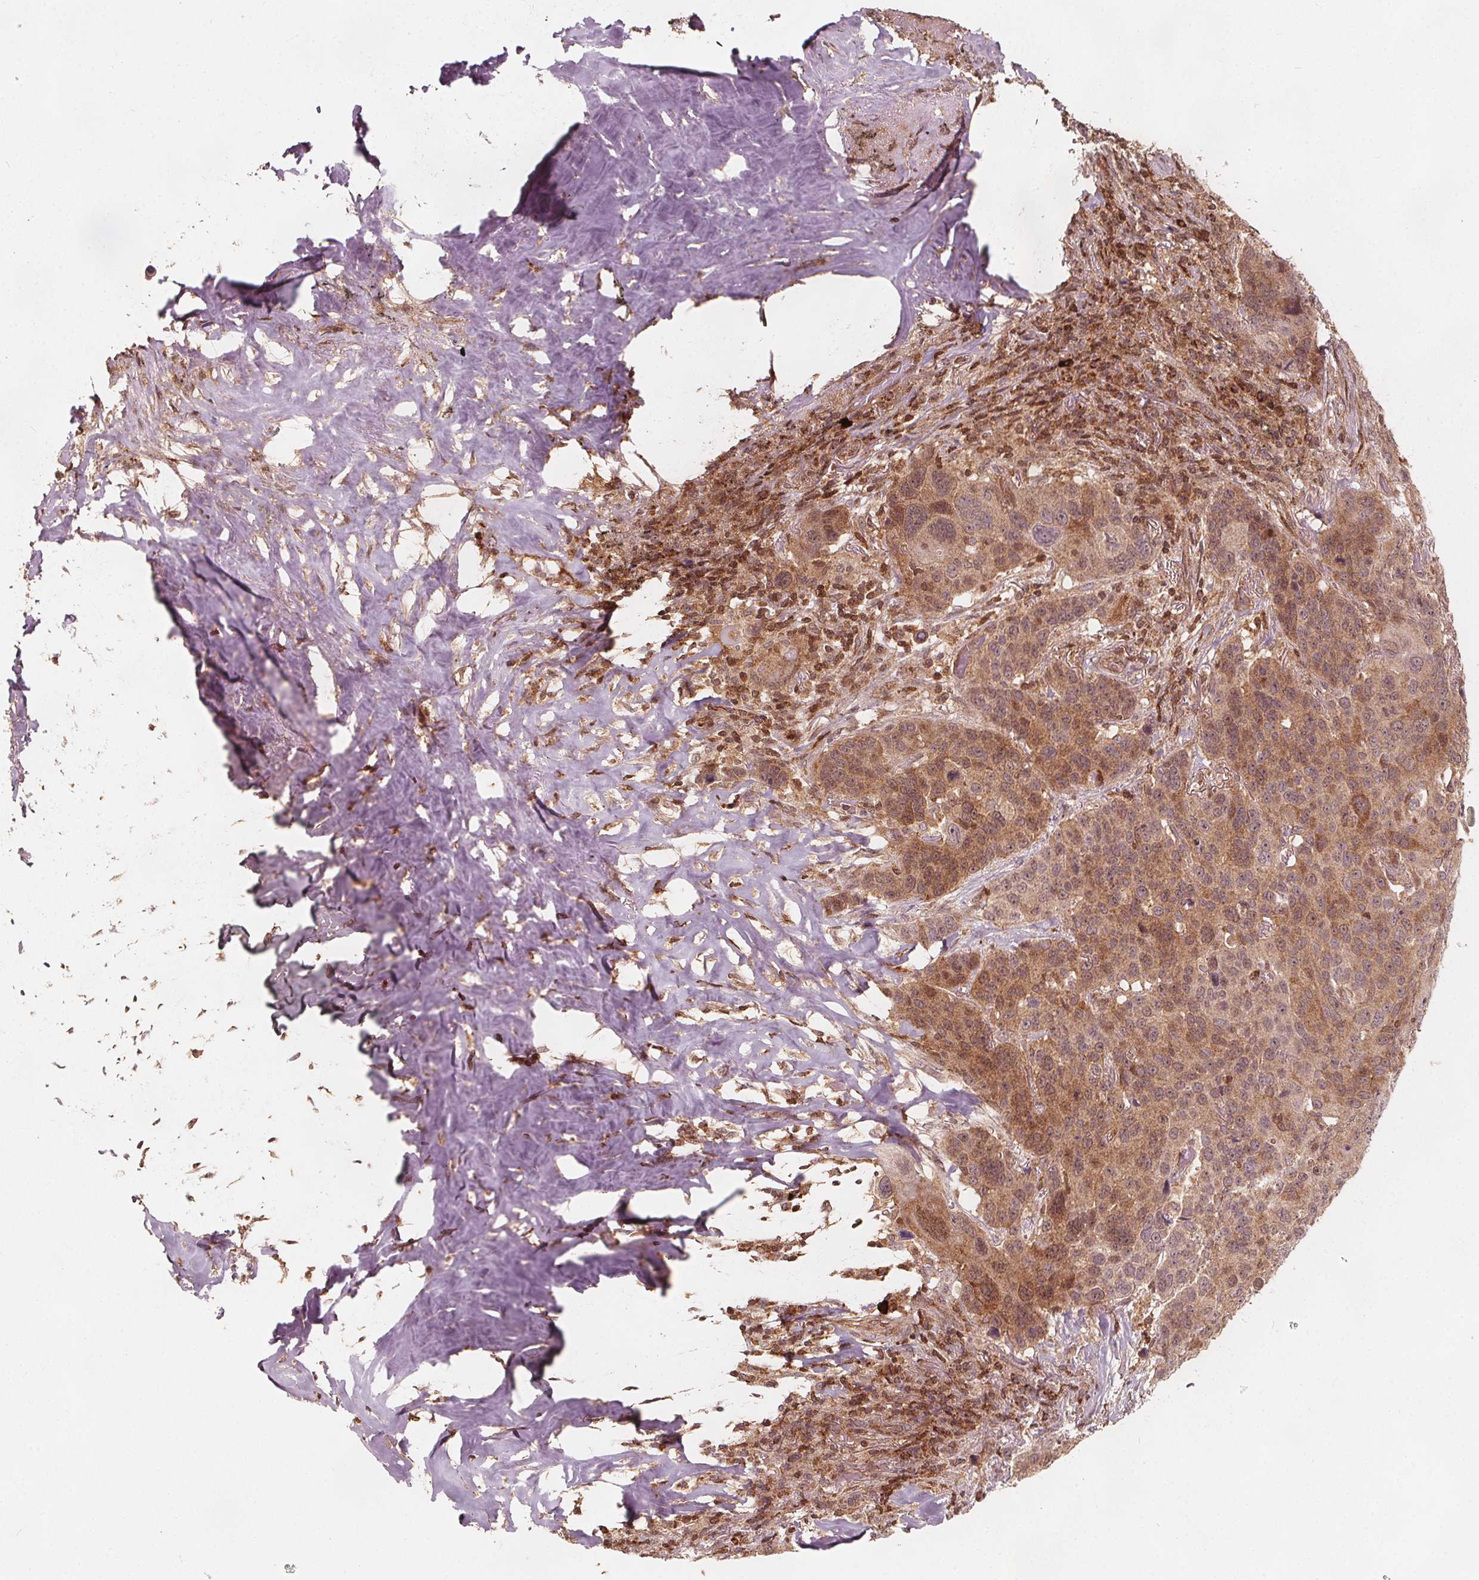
{"staining": {"intensity": "moderate", "quantity": ">75%", "location": "cytoplasmic/membranous"}, "tissue": "lung cancer", "cell_type": "Tumor cells", "image_type": "cancer", "snomed": [{"axis": "morphology", "description": "Squamous cell carcinoma, NOS"}, {"axis": "topography", "description": "Lung"}], "caption": "This is a photomicrograph of immunohistochemistry (IHC) staining of lung cancer (squamous cell carcinoma), which shows moderate positivity in the cytoplasmic/membranous of tumor cells.", "gene": "AIP", "patient": {"sex": "male", "age": 68}}